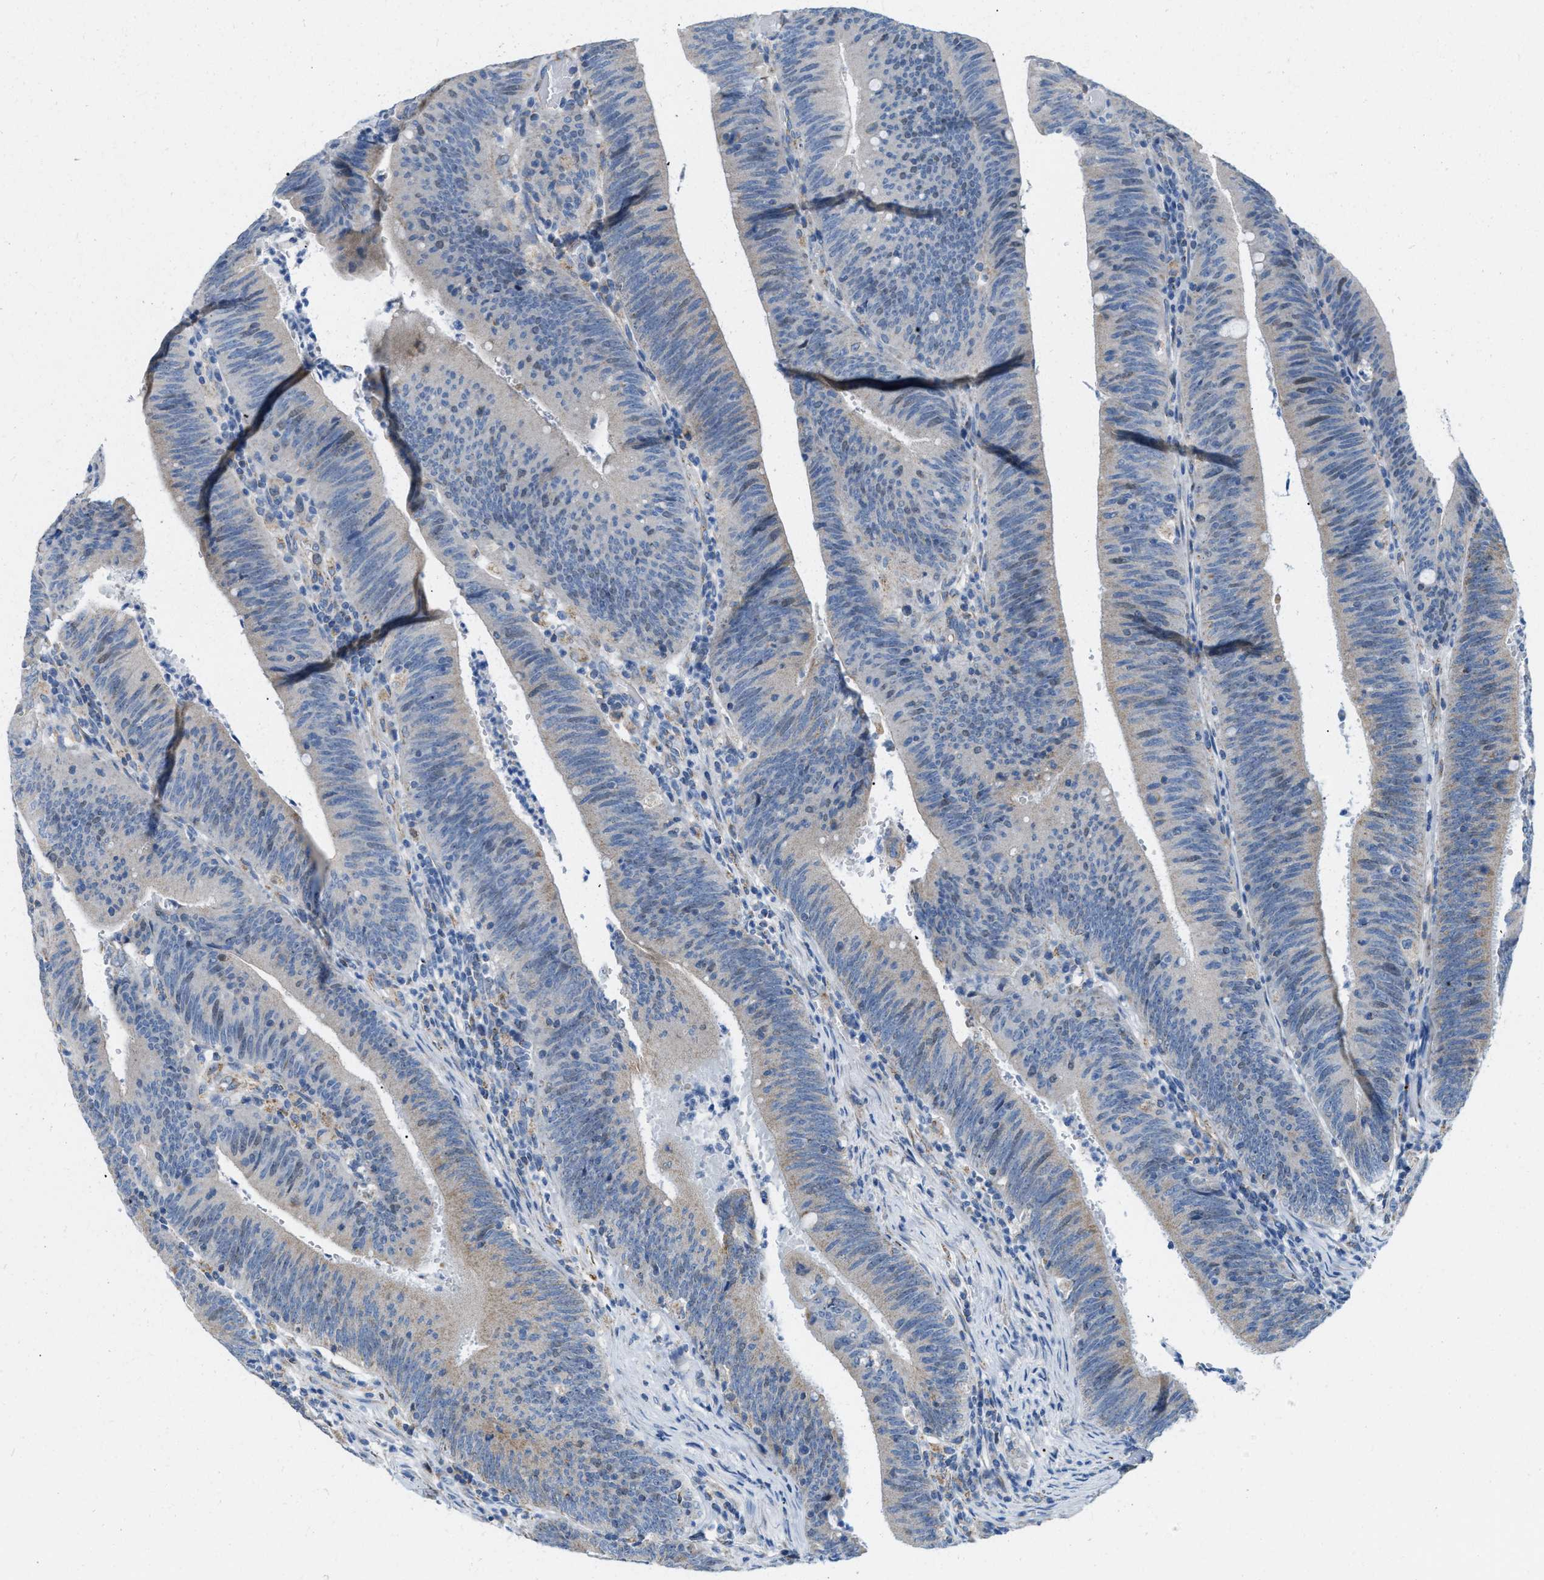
{"staining": {"intensity": "weak", "quantity": "<25%", "location": "cytoplasmic/membranous"}, "tissue": "colorectal cancer", "cell_type": "Tumor cells", "image_type": "cancer", "snomed": [{"axis": "morphology", "description": "Normal tissue, NOS"}, {"axis": "morphology", "description": "Adenocarcinoma, NOS"}, {"axis": "topography", "description": "Rectum"}], "caption": "DAB (3,3'-diaminobenzidine) immunohistochemical staining of adenocarcinoma (colorectal) displays no significant expression in tumor cells.", "gene": "JADE1", "patient": {"sex": "female", "age": 66}}